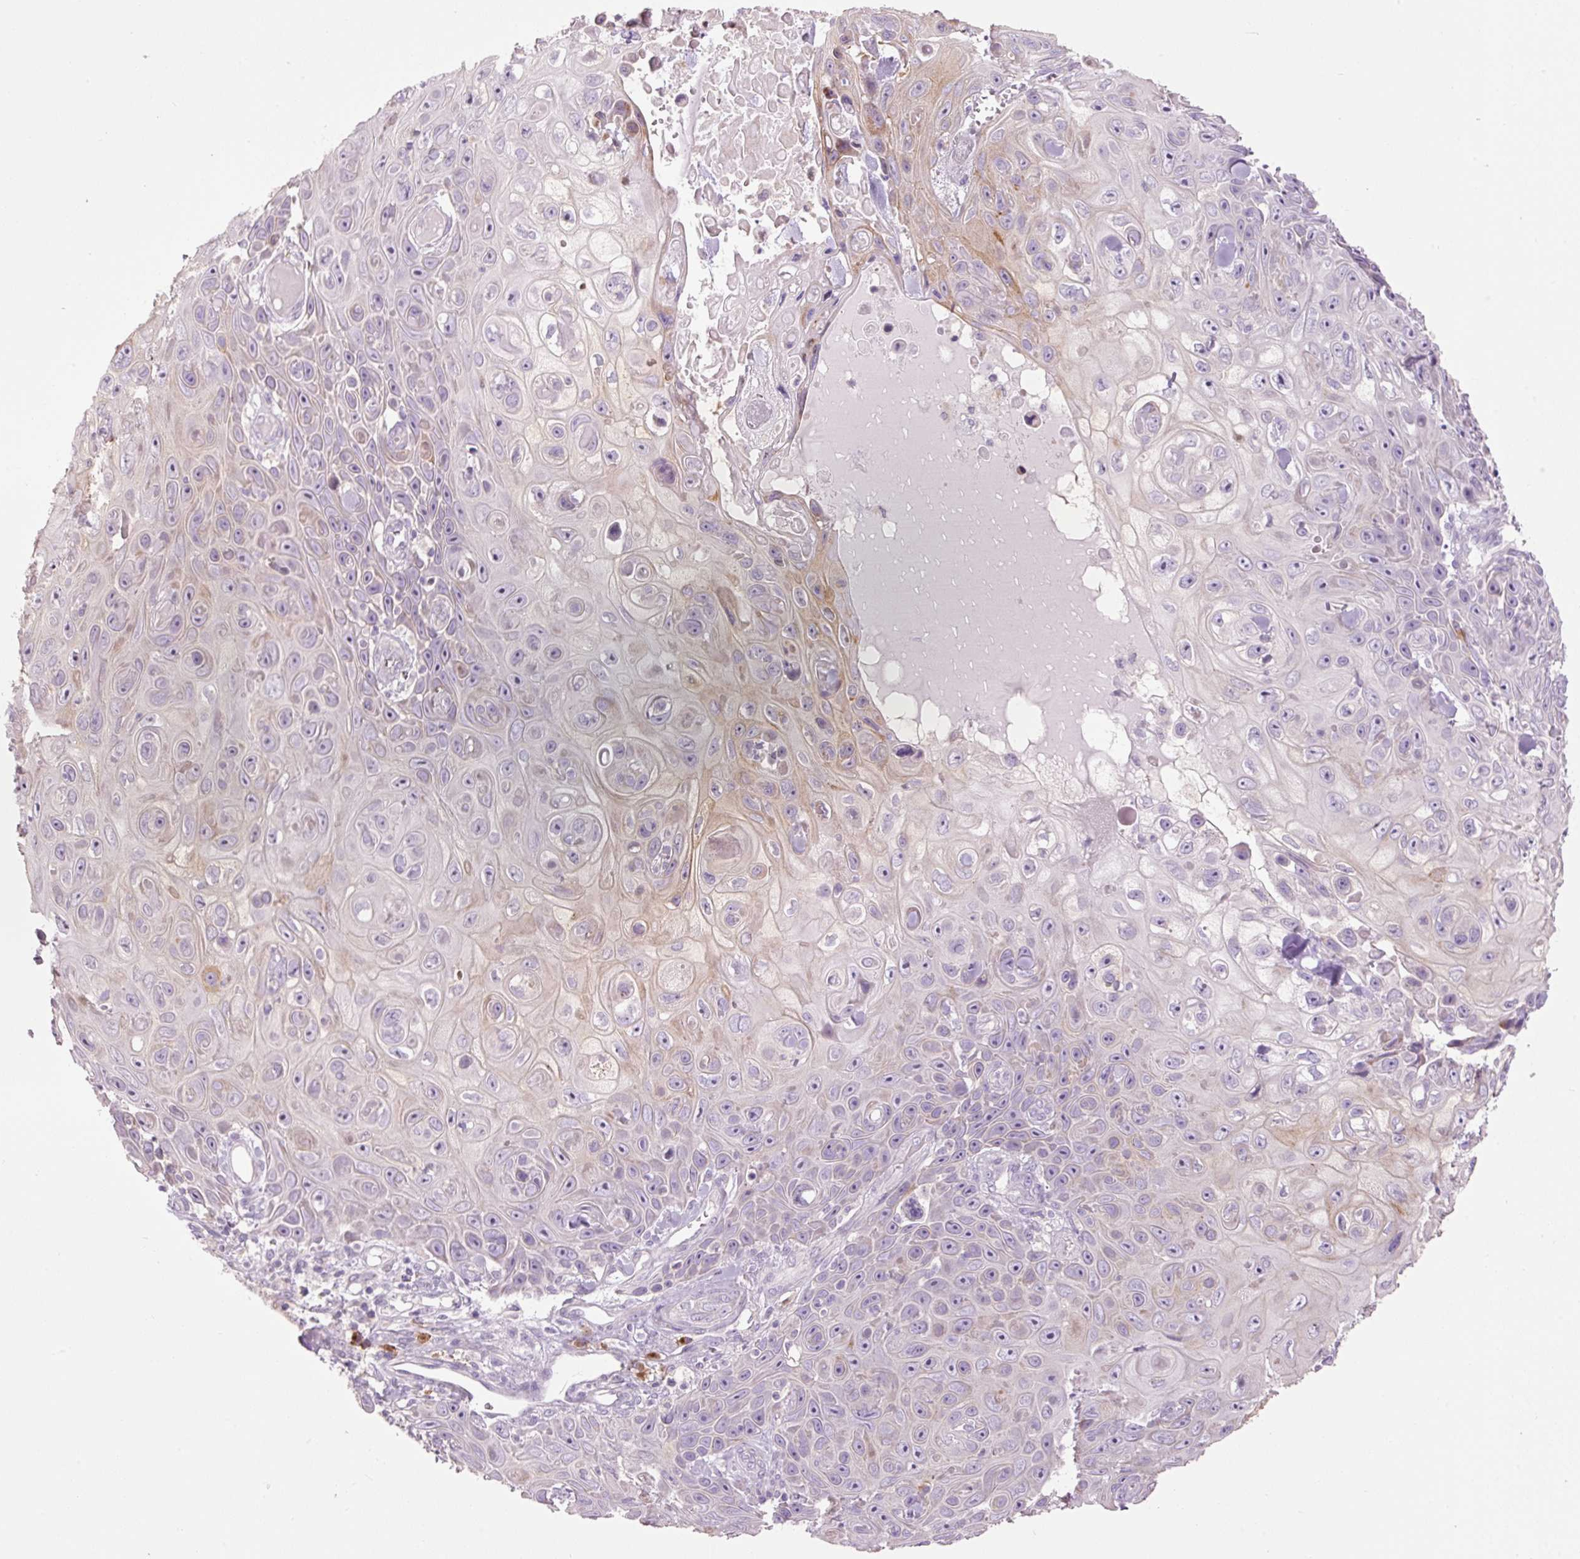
{"staining": {"intensity": "weak", "quantity": "<25%", "location": "cytoplasmic/membranous"}, "tissue": "skin cancer", "cell_type": "Tumor cells", "image_type": "cancer", "snomed": [{"axis": "morphology", "description": "Squamous cell carcinoma, NOS"}, {"axis": "topography", "description": "Skin"}], "caption": "An image of skin cancer (squamous cell carcinoma) stained for a protein reveals no brown staining in tumor cells.", "gene": "HAX1", "patient": {"sex": "male", "age": 82}}